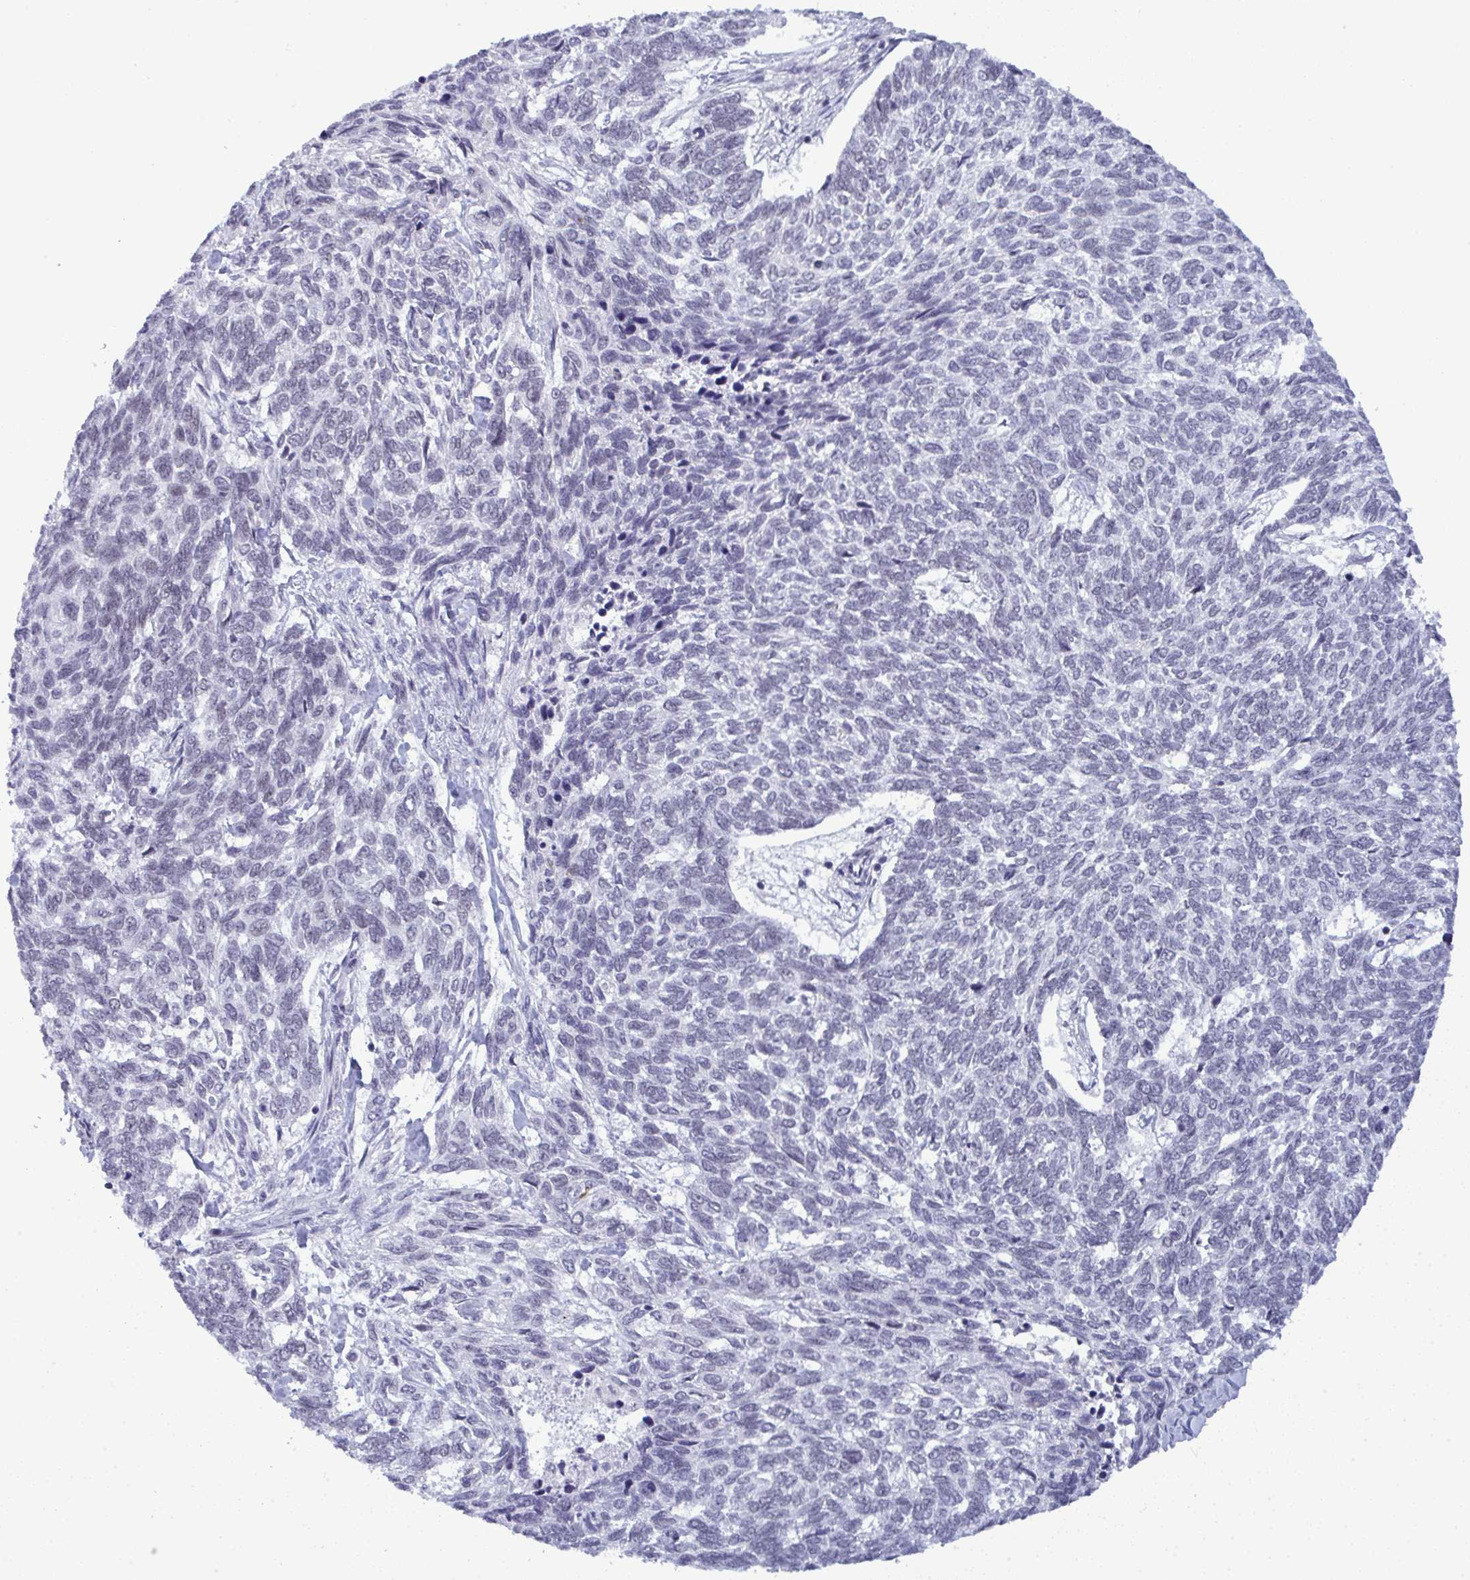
{"staining": {"intensity": "negative", "quantity": "none", "location": "none"}, "tissue": "skin cancer", "cell_type": "Tumor cells", "image_type": "cancer", "snomed": [{"axis": "morphology", "description": "Basal cell carcinoma"}, {"axis": "topography", "description": "Skin"}], "caption": "IHC micrograph of human skin cancer (basal cell carcinoma) stained for a protein (brown), which shows no positivity in tumor cells.", "gene": "PPP1R10", "patient": {"sex": "female", "age": 65}}